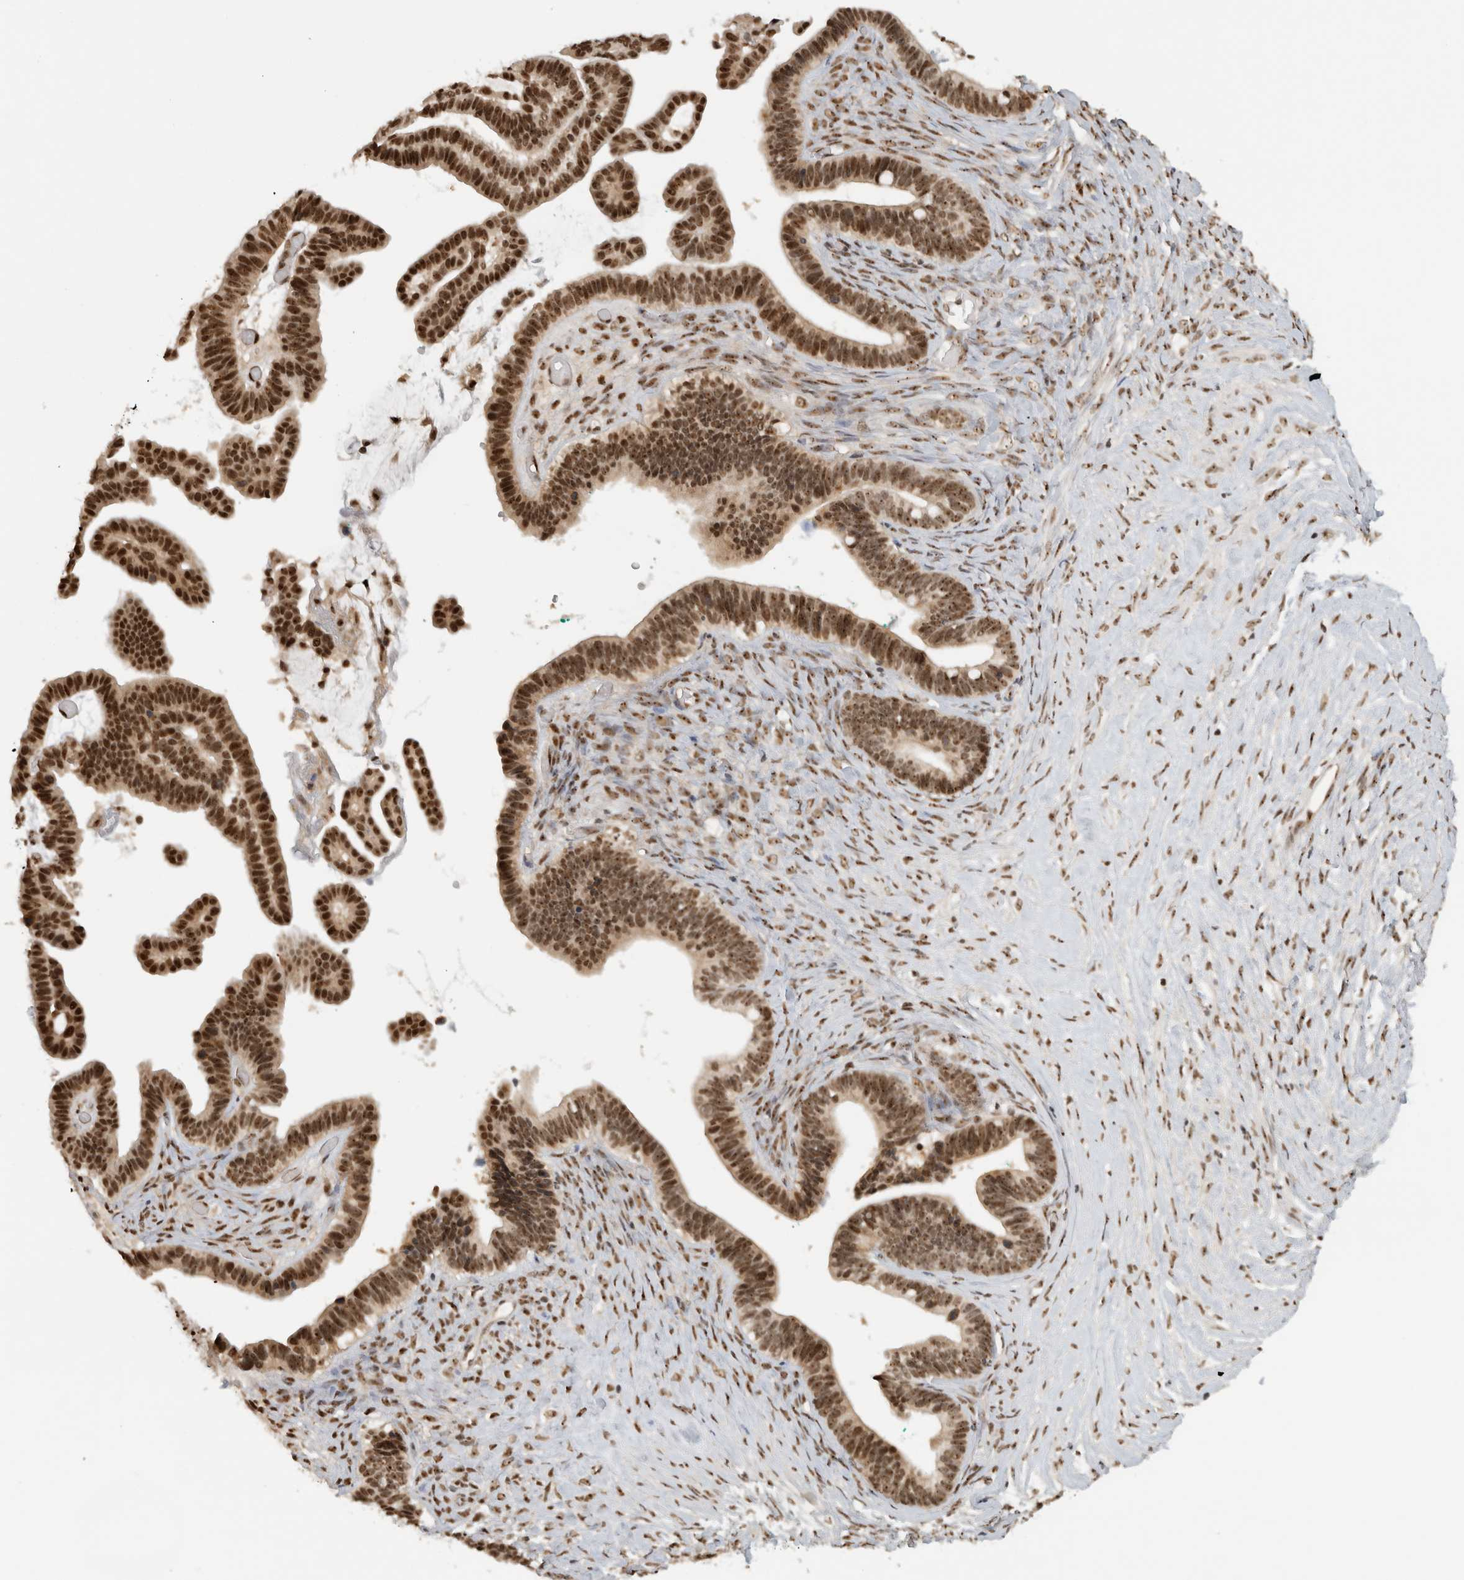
{"staining": {"intensity": "strong", "quantity": ">75%", "location": "nuclear"}, "tissue": "ovarian cancer", "cell_type": "Tumor cells", "image_type": "cancer", "snomed": [{"axis": "morphology", "description": "Cystadenocarcinoma, serous, NOS"}, {"axis": "topography", "description": "Ovary"}], "caption": "Human ovarian cancer stained with a brown dye demonstrates strong nuclear positive expression in about >75% of tumor cells.", "gene": "EBNA1BP2", "patient": {"sex": "female", "age": 56}}